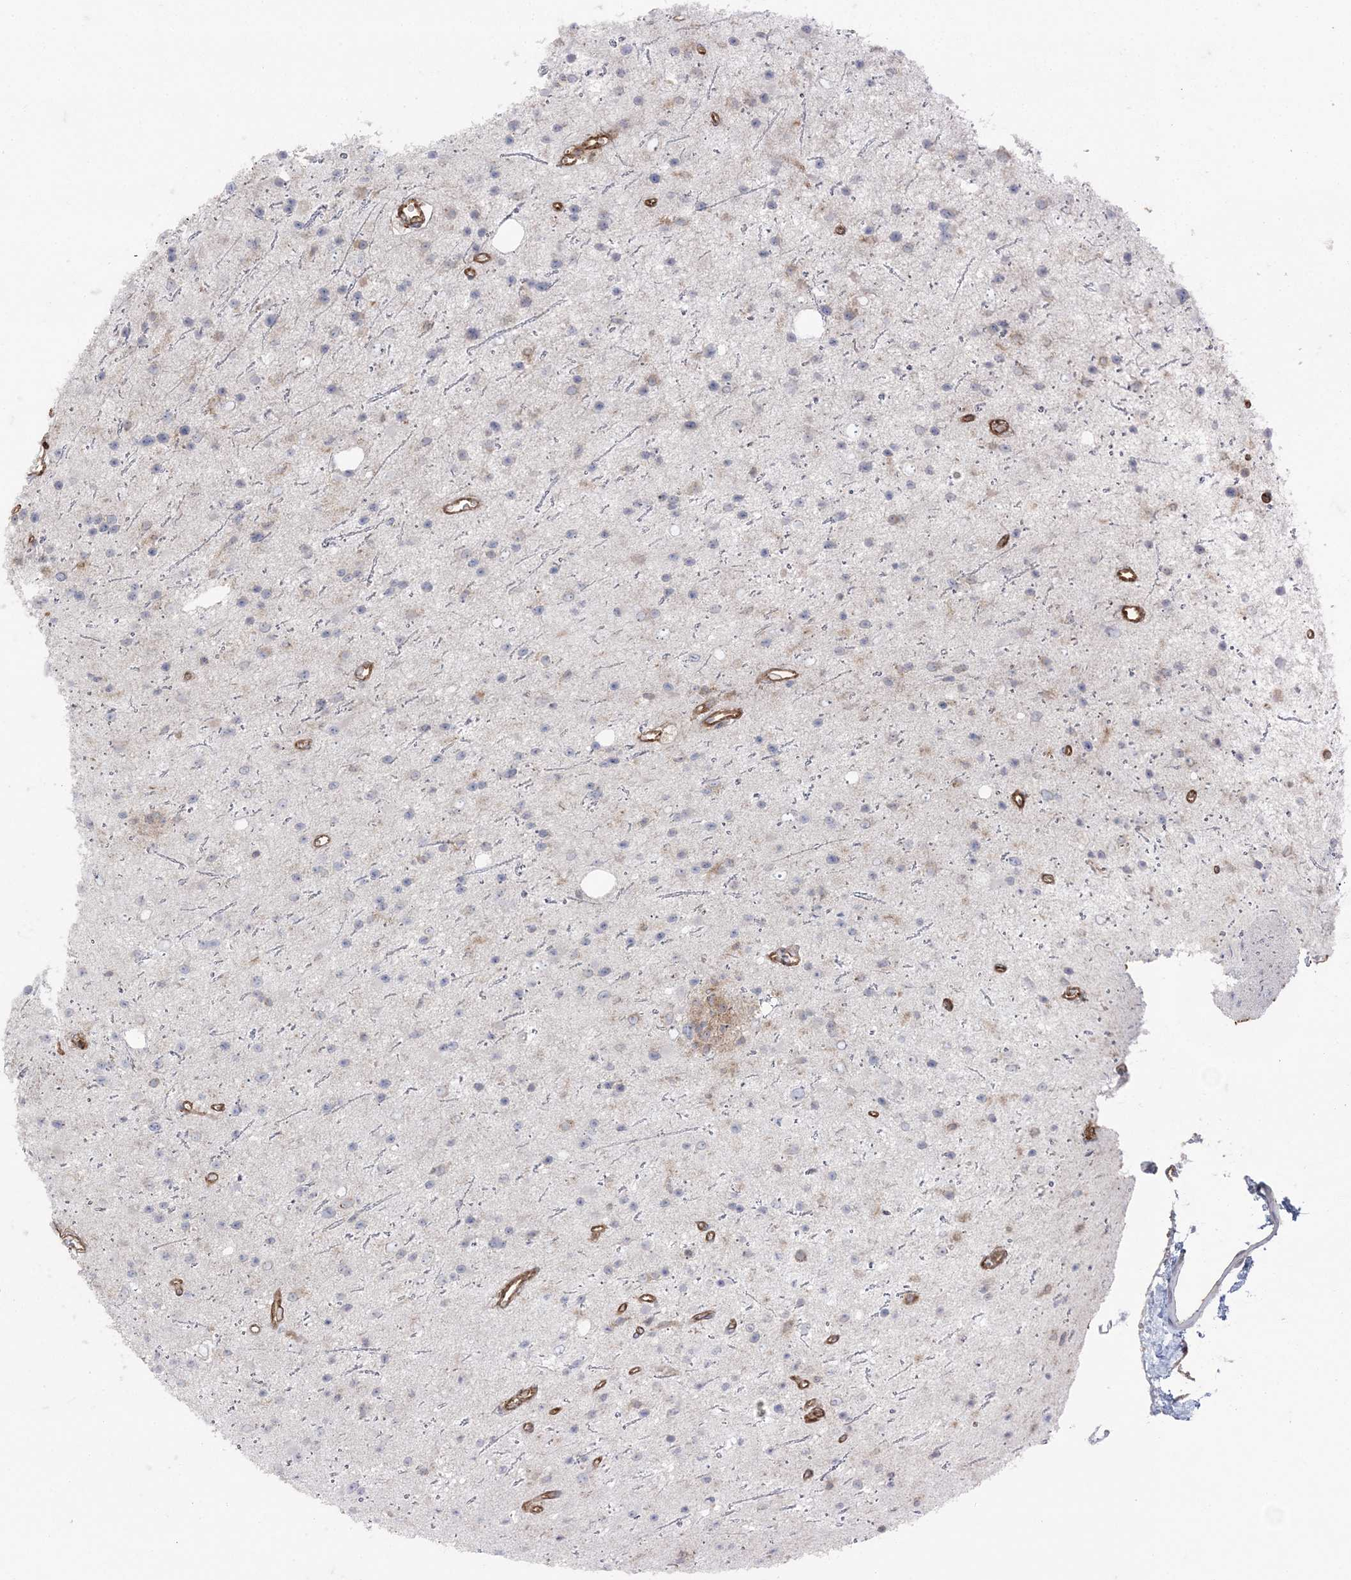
{"staining": {"intensity": "negative", "quantity": "none", "location": "none"}, "tissue": "glioma", "cell_type": "Tumor cells", "image_type": "cancer", "snomed": [{"axis": "morphology", "description": "Glioma, malignant, Low grade"}, {"axis": "topography", "description": "Cerebral cortex"}], "caption": "DAB immunohistochemical staining of human glioma reveals no significant positivity in tumor cells.", "gene": "DERL3", "patient": {"sex": "female", "age": 39}}